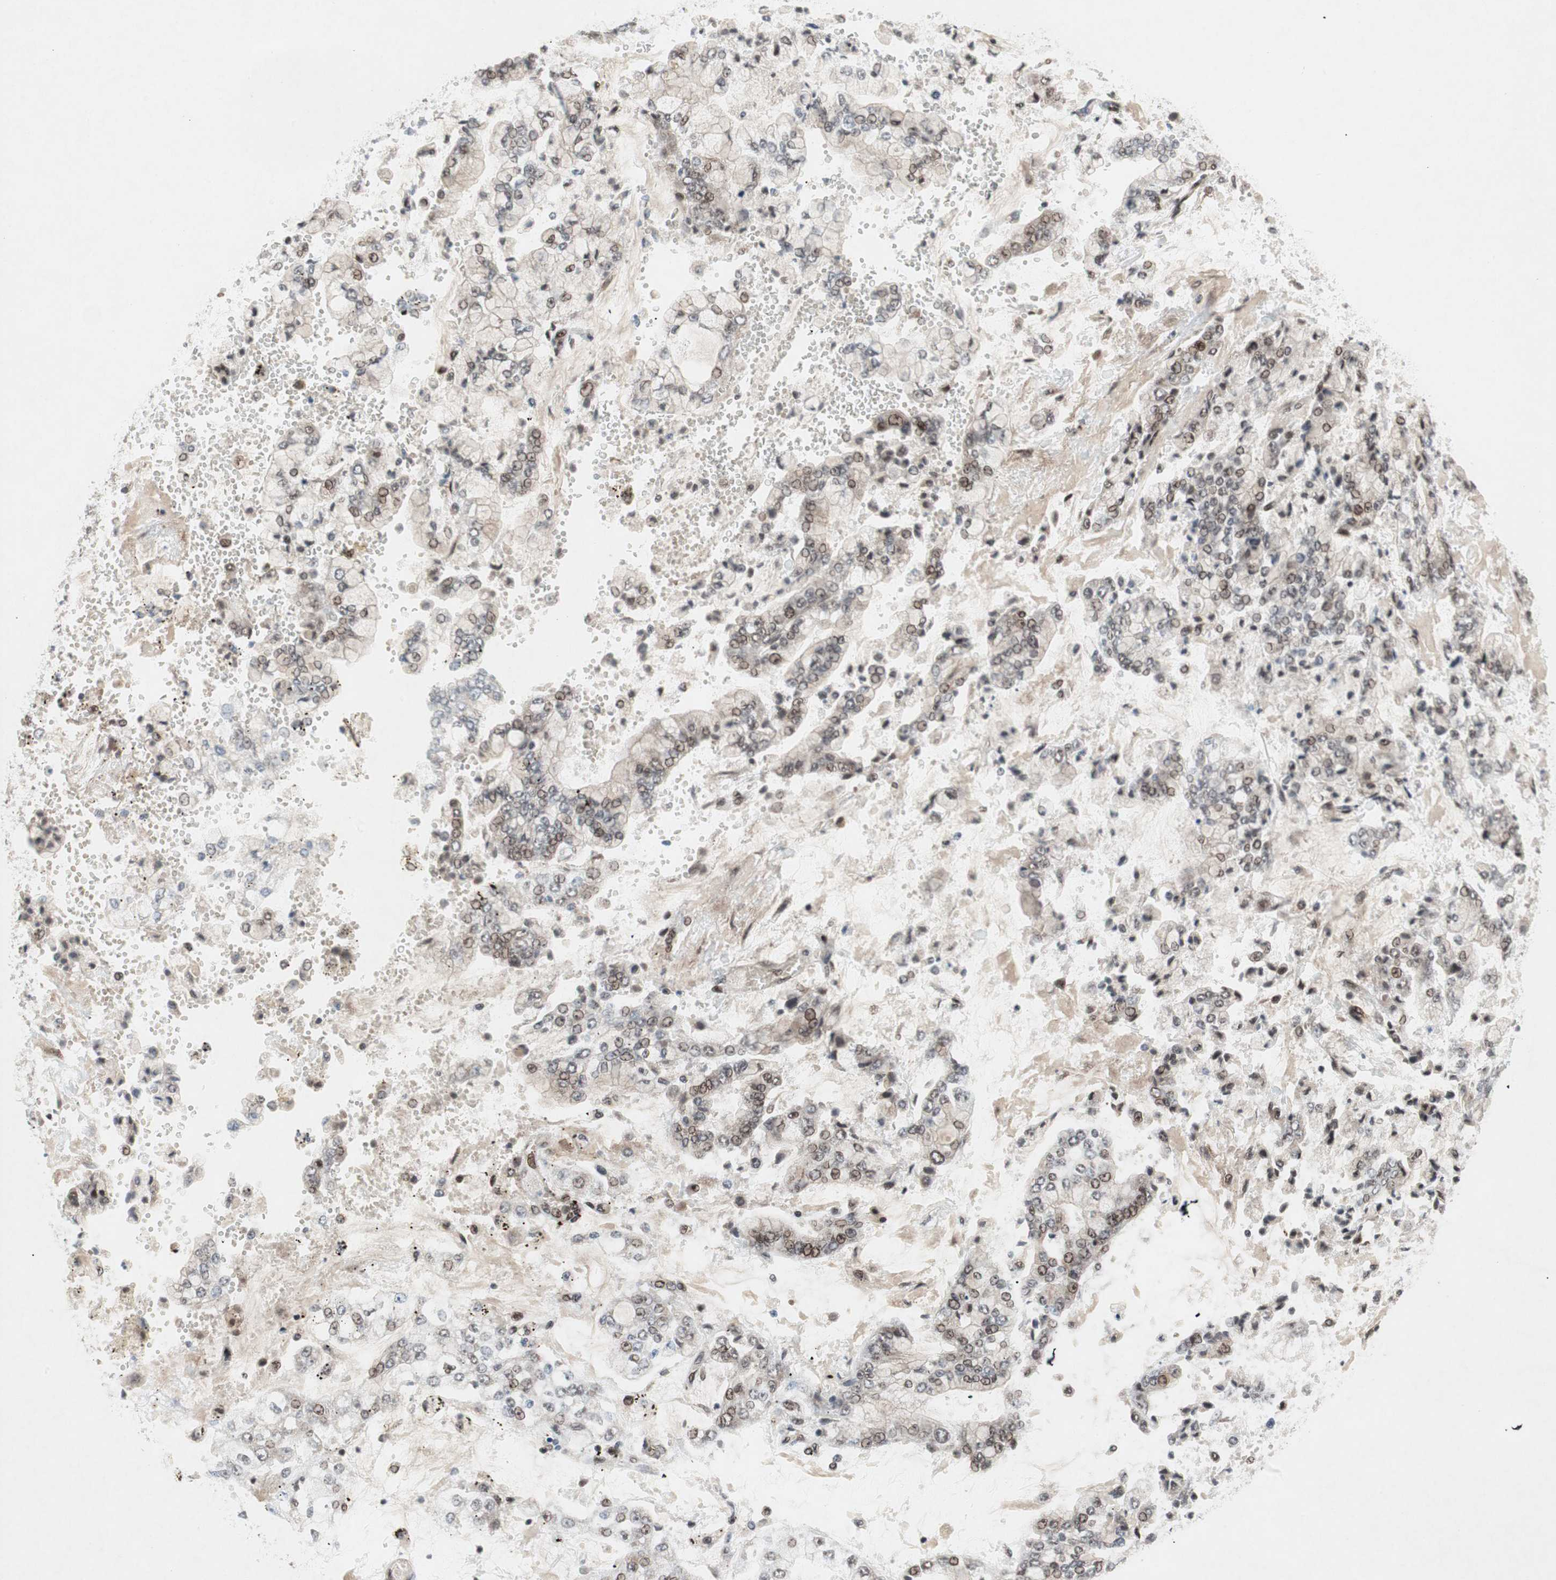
{"staining": {"intensity": "weak", "quantity": "25%-75%", "location": "nuclear"}, "tissue": "stomach cancer", "cell_type": "Tumor cells", "image_type": "cancer", "snomed": [{"axis": "morphology", "description": "Adenocarcinoma, NOS"}, {"axis": "topography", "description": "Stomach"}], "caption": "Human adenocarcinoma (stomach) stained with a brown dye displays weak nuclear positive expression in approximately 25%-75% of tumor cells.", "gene": "TCF12", "patient": {"sex": "male", "age": 76}}